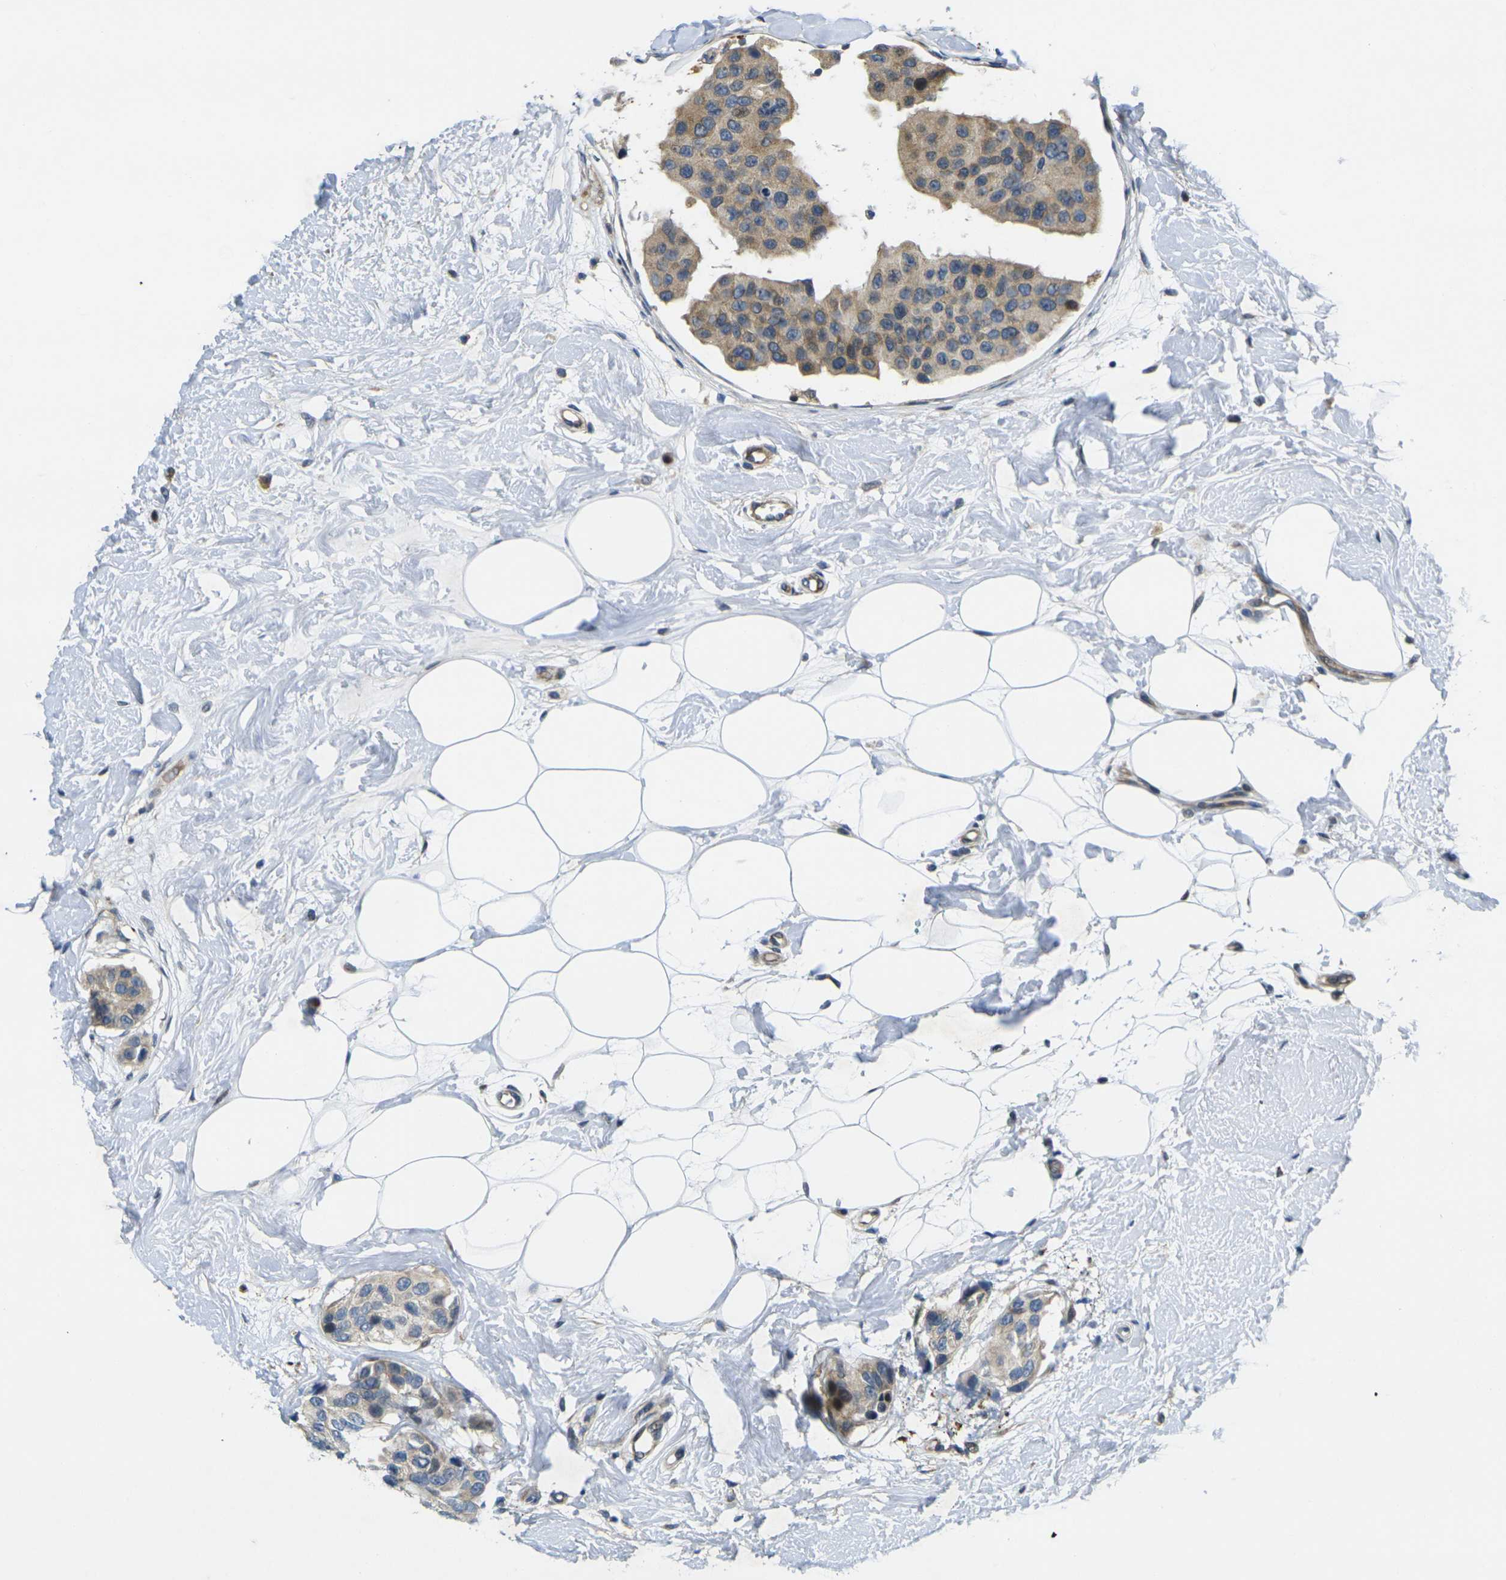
{"staining": {"intensity": "weak", "quantity": ">75%", "location": "cytoplasmic/membranous"}, "tissue": "breast cancer", "cell_type": "Tumor cells", "image_type": "cancer", "snomed": [{"axis": "morphology", "description": "Normal tissue, NOS"}, {"axis": "morphology", "description": "Duct carcinoma"}, {"axis": "topography", "description": "Breast"}], "caption": "The histopathology image exhibits staining of breast intraductal carcinoma, revealing weak cytoplasmic/membranous protein staining (brown color) within tumor cells. (Brightfield microscopy of DAB IHC at high magnification).", "gene": "ROBO2", "patient": {"sex": "female", "age": 39}}